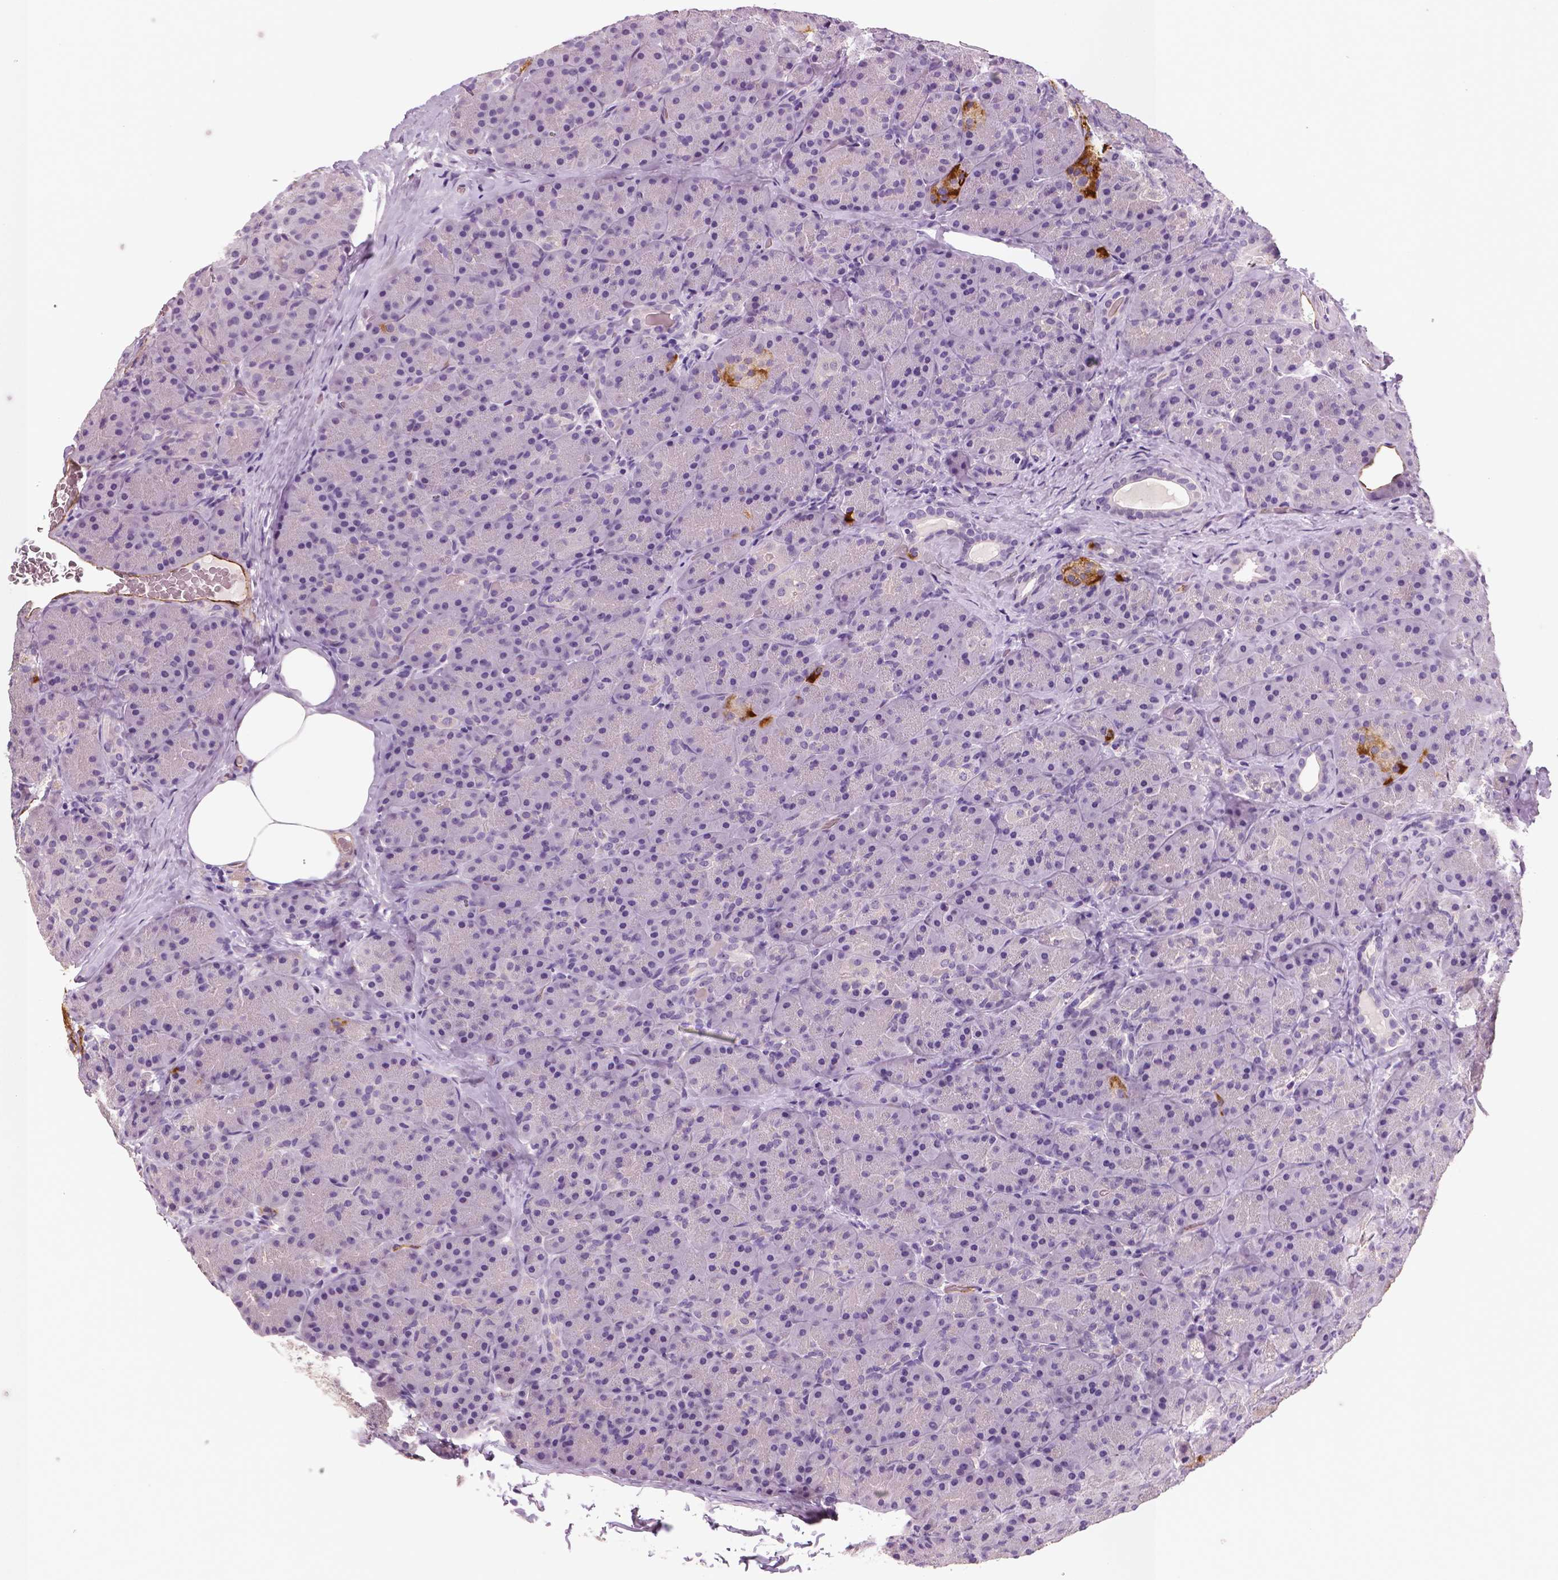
{"staining": {"intensity": "negative", "quantity": "none", "location": "none"}, "tissue": "pancreas", "cell_type": "Exocrine glandular cells", "image_type": "normal", "snomed": [{"axis": "morphology", "description": "Normal tissue, NOS"}, {"axis": "topography", "description": "Pancreas"}], "caption": "Human pancreas stained for a protein using IHC exhibits no positivity in exocrine glandular cells.", "gene": "TSPAN7", "patient": {"sex": "male", "age": 57}}